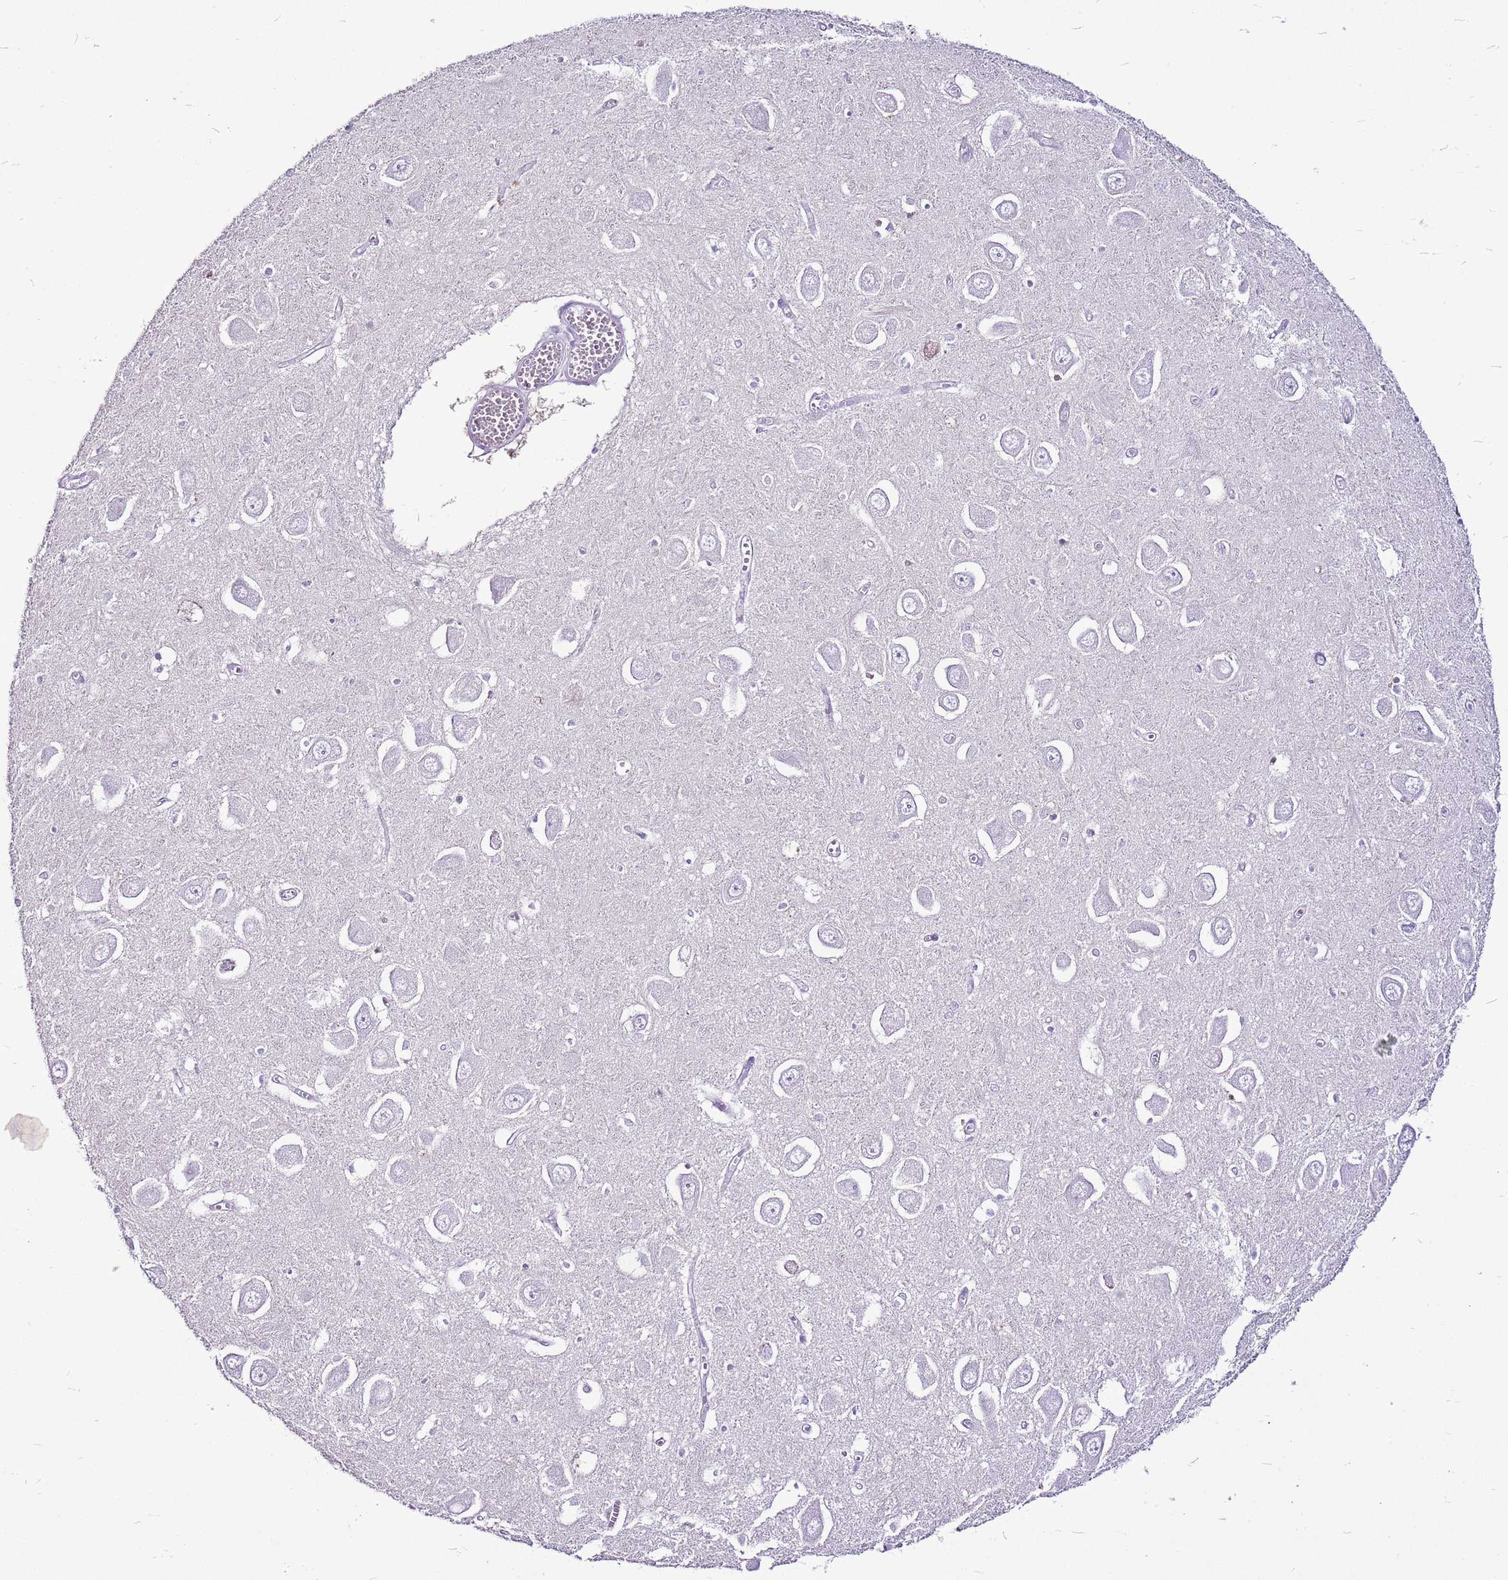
{"staining": {"intensity": "negative", "quantity": "none", "location": "none"}, "tissue": "hippocampus", "cell_type": "Glial cells", "image_type": "normal", "snomed": [{"axis": "morphology", "description": "Normal tissue, NOS"}, {"axis": "topography", "description": "Hippocampus"}], "caption": "Immunohistochemistry (IHC) micrograph of normal hippocampus: human hippocampus stained with DAB (3,3'-diaminobenzidine) exhibits no significant protein expression in glial cells. The staining was performed using DAB to visualize the protein expression in brown, while the nuclei were stained in blue with hematoxylin (Magnification: 20x).", "gene": "CNFN", "patient": {"sex": "male", "age": 70}}